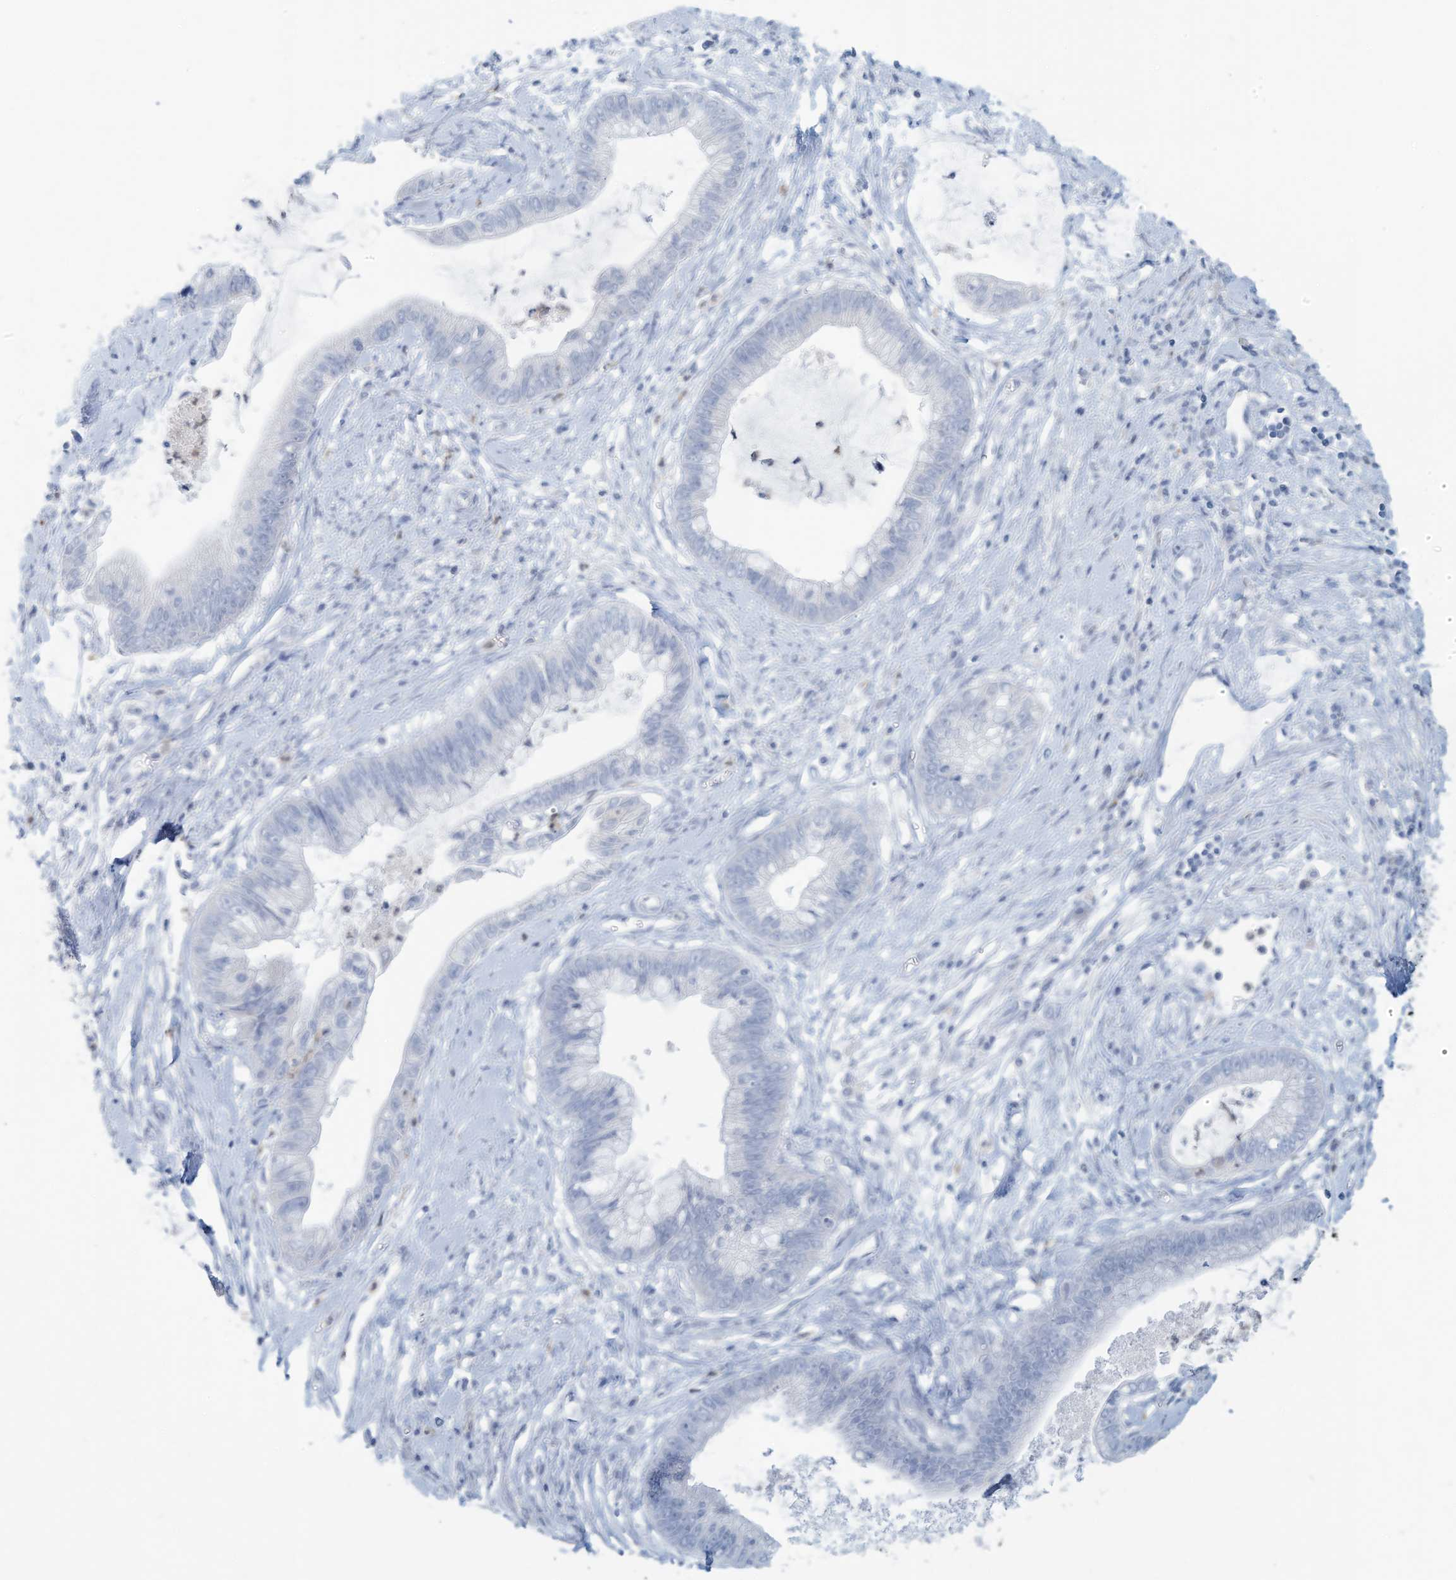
{"staining": {"intensity": "negative", "quantity": "none", "location": "none"}, "tissue": "cervical cancer", "cell_type": "Tumor cells", "image_type": "cancer", "snomed": [{"axis": "morphology", "description": "Adenocarcinoma, NOS"}, {"axis": "topography", "description": "Cervix"}], "caption": "The immunohistochemistry histopathology image has no significant expression in tumor cells of cervical cancer (adenocarcinoma) tissue. (Stains: DAB (3,3'-diaminobenzidine) immunohistochemistry with hematoxylin counter stain, Microscopy: brightfield microscopy at high magnification).", "gene": "ERI2", "patient": {"sex": "female", "age": 44}}